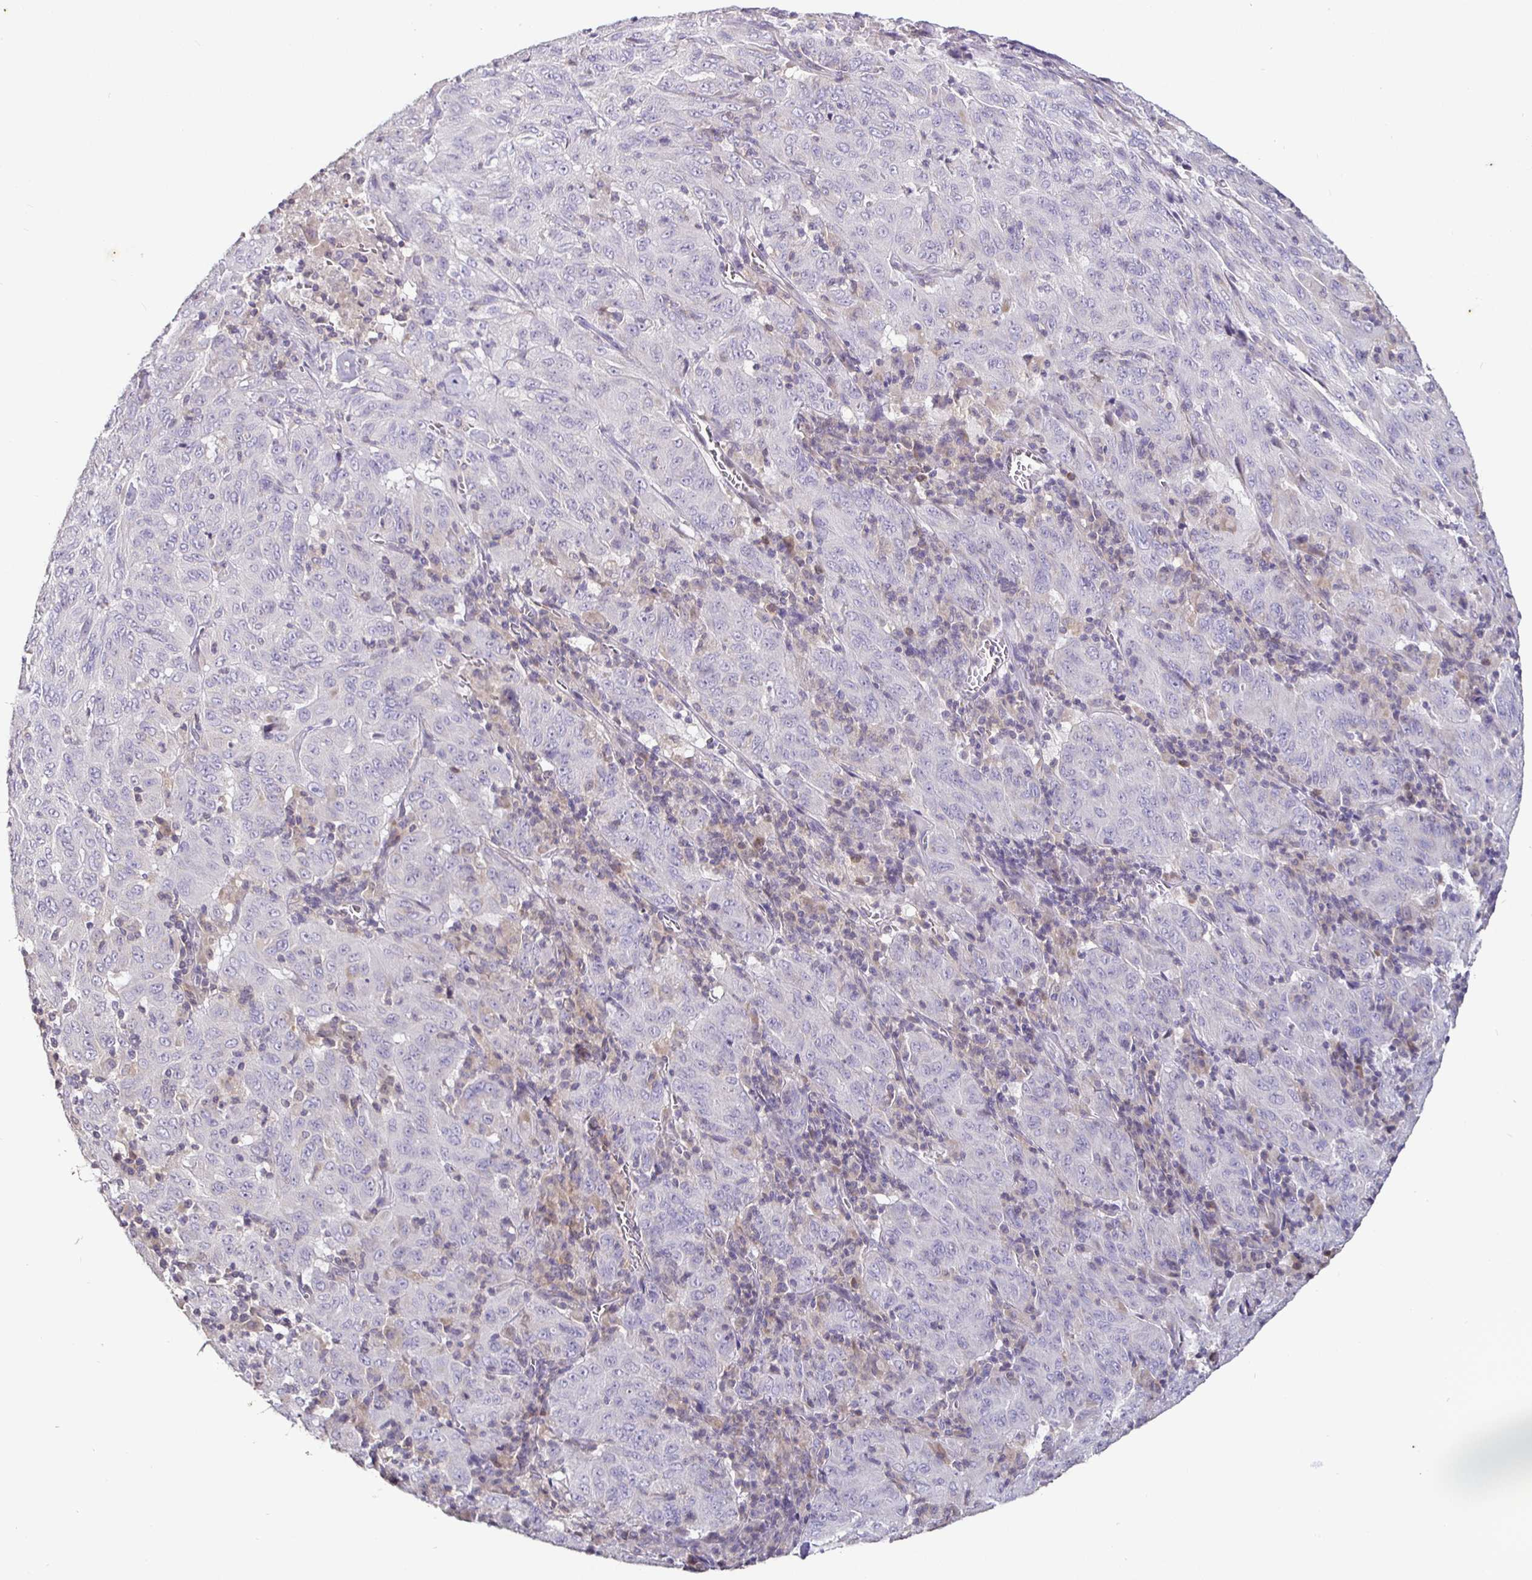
{"staining": {"intensity": "negative", "quantity": "none", "location": "none"}, "tissue": "pancreatic cancer", "cell_type": "Tumor cells", "image_type": "cancer", "snomed": [{"axis": "morphology", "description": "Adenocarcinoma, NOS"}, {"axis": "topography", "description": "Pancreas"}], "caption": "Protein analysis of pancreatic cancer (adenocarcinoma) reveals no significant staining in tumor cells.", "gene": "SHISA4", "patient": {"sex": "male", "age": 63}}